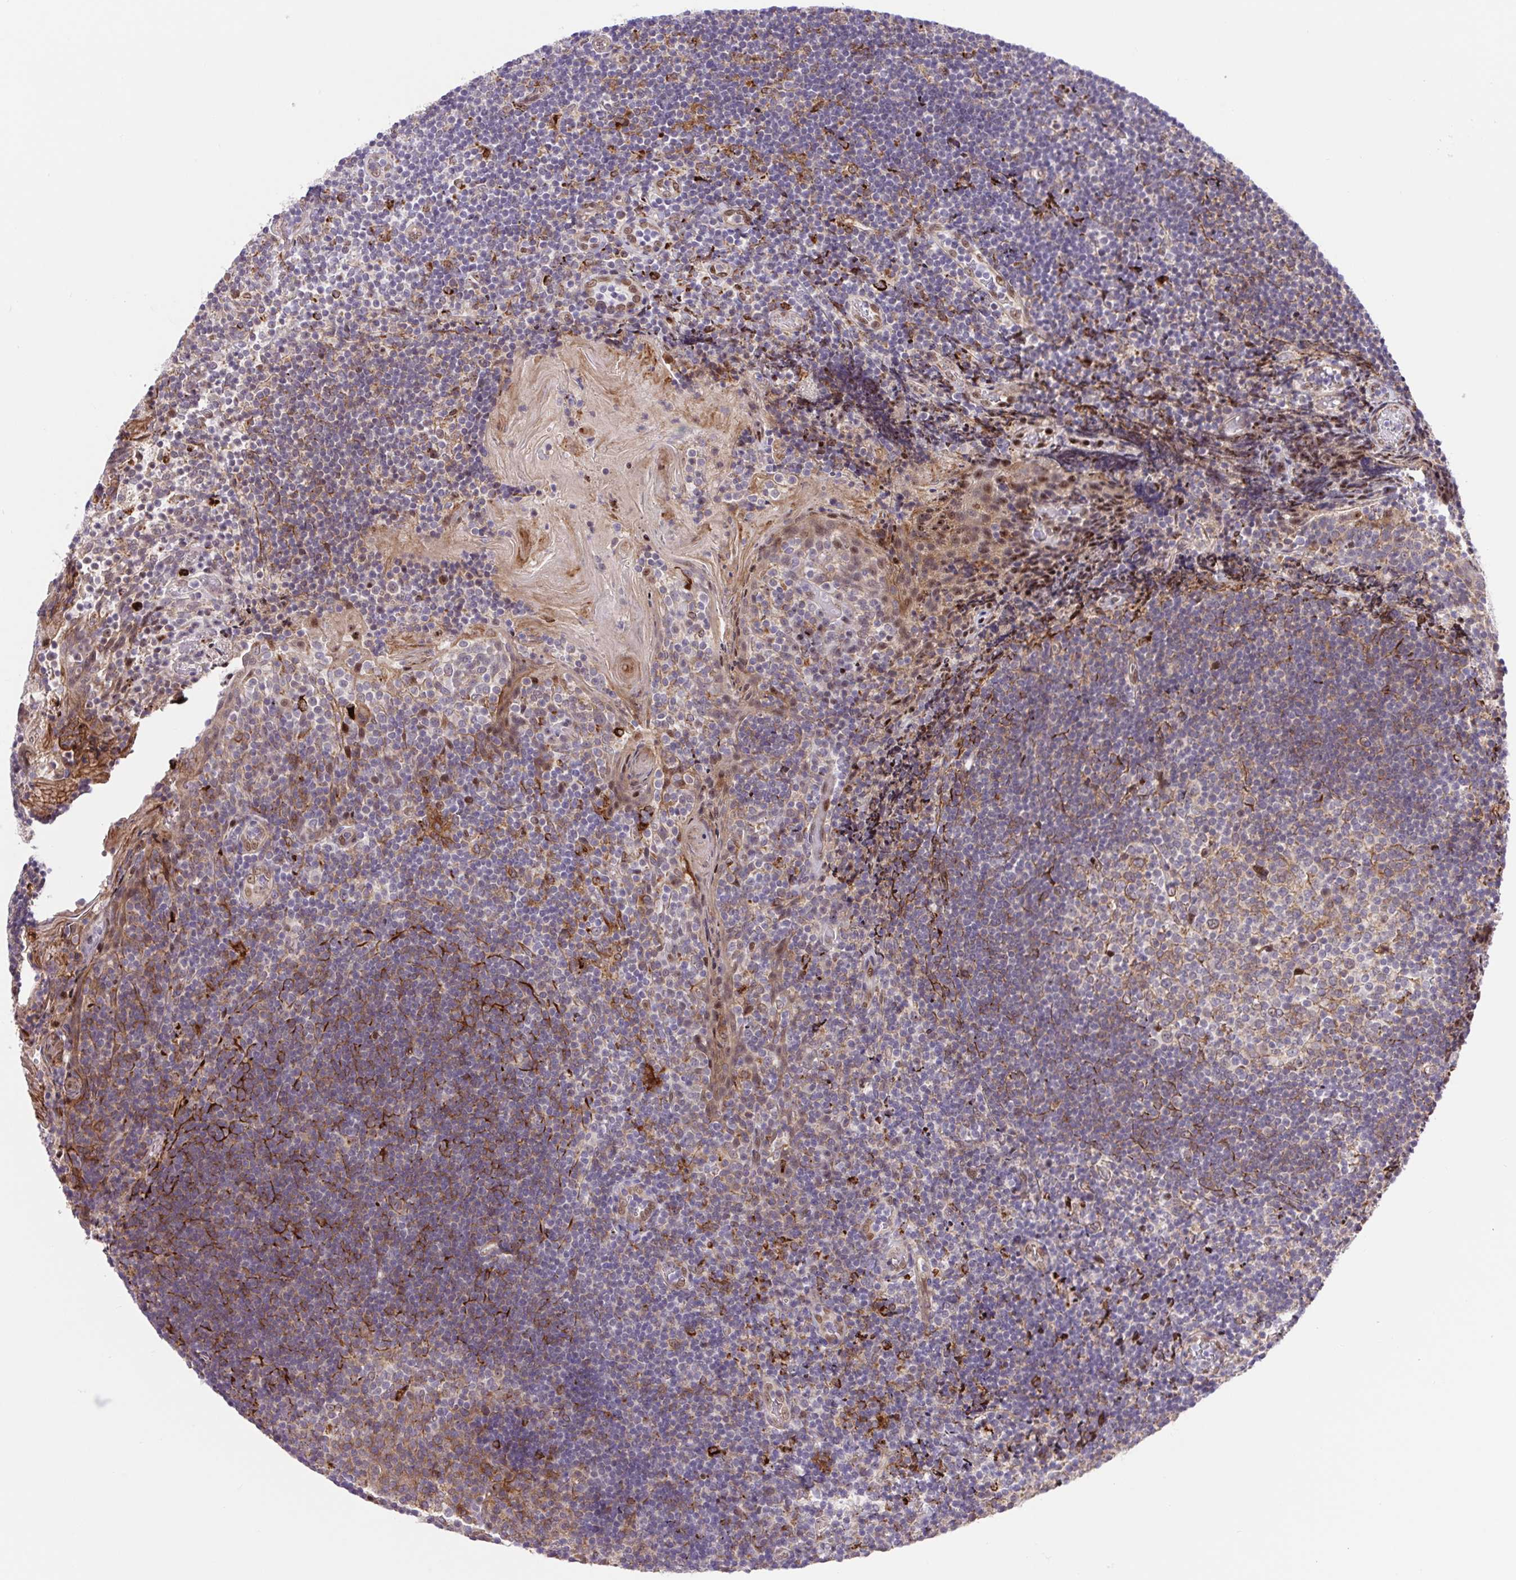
{"staining": {"intensity": "weak", "quantity": "25%-75%", "location": "cytoplasmic/membranous"}, "tissue": "tonsil", "cell_type": "Germinal center cells", "image_type": "normal", "snomed": [{"axis": "morphology", "description": "Normal tissue, NOS"}, {"axis": "topography", "description": "Tonsil"}], "caption": "Brown immunohistochemical staining in normal tonsil displays weak cytoplasmic/membranous staining in about 25%-75% of germinal center cells. Nuclei are stained in blue.", "gene": "ERG", "patient": {"sex": "female", "age": 10}}